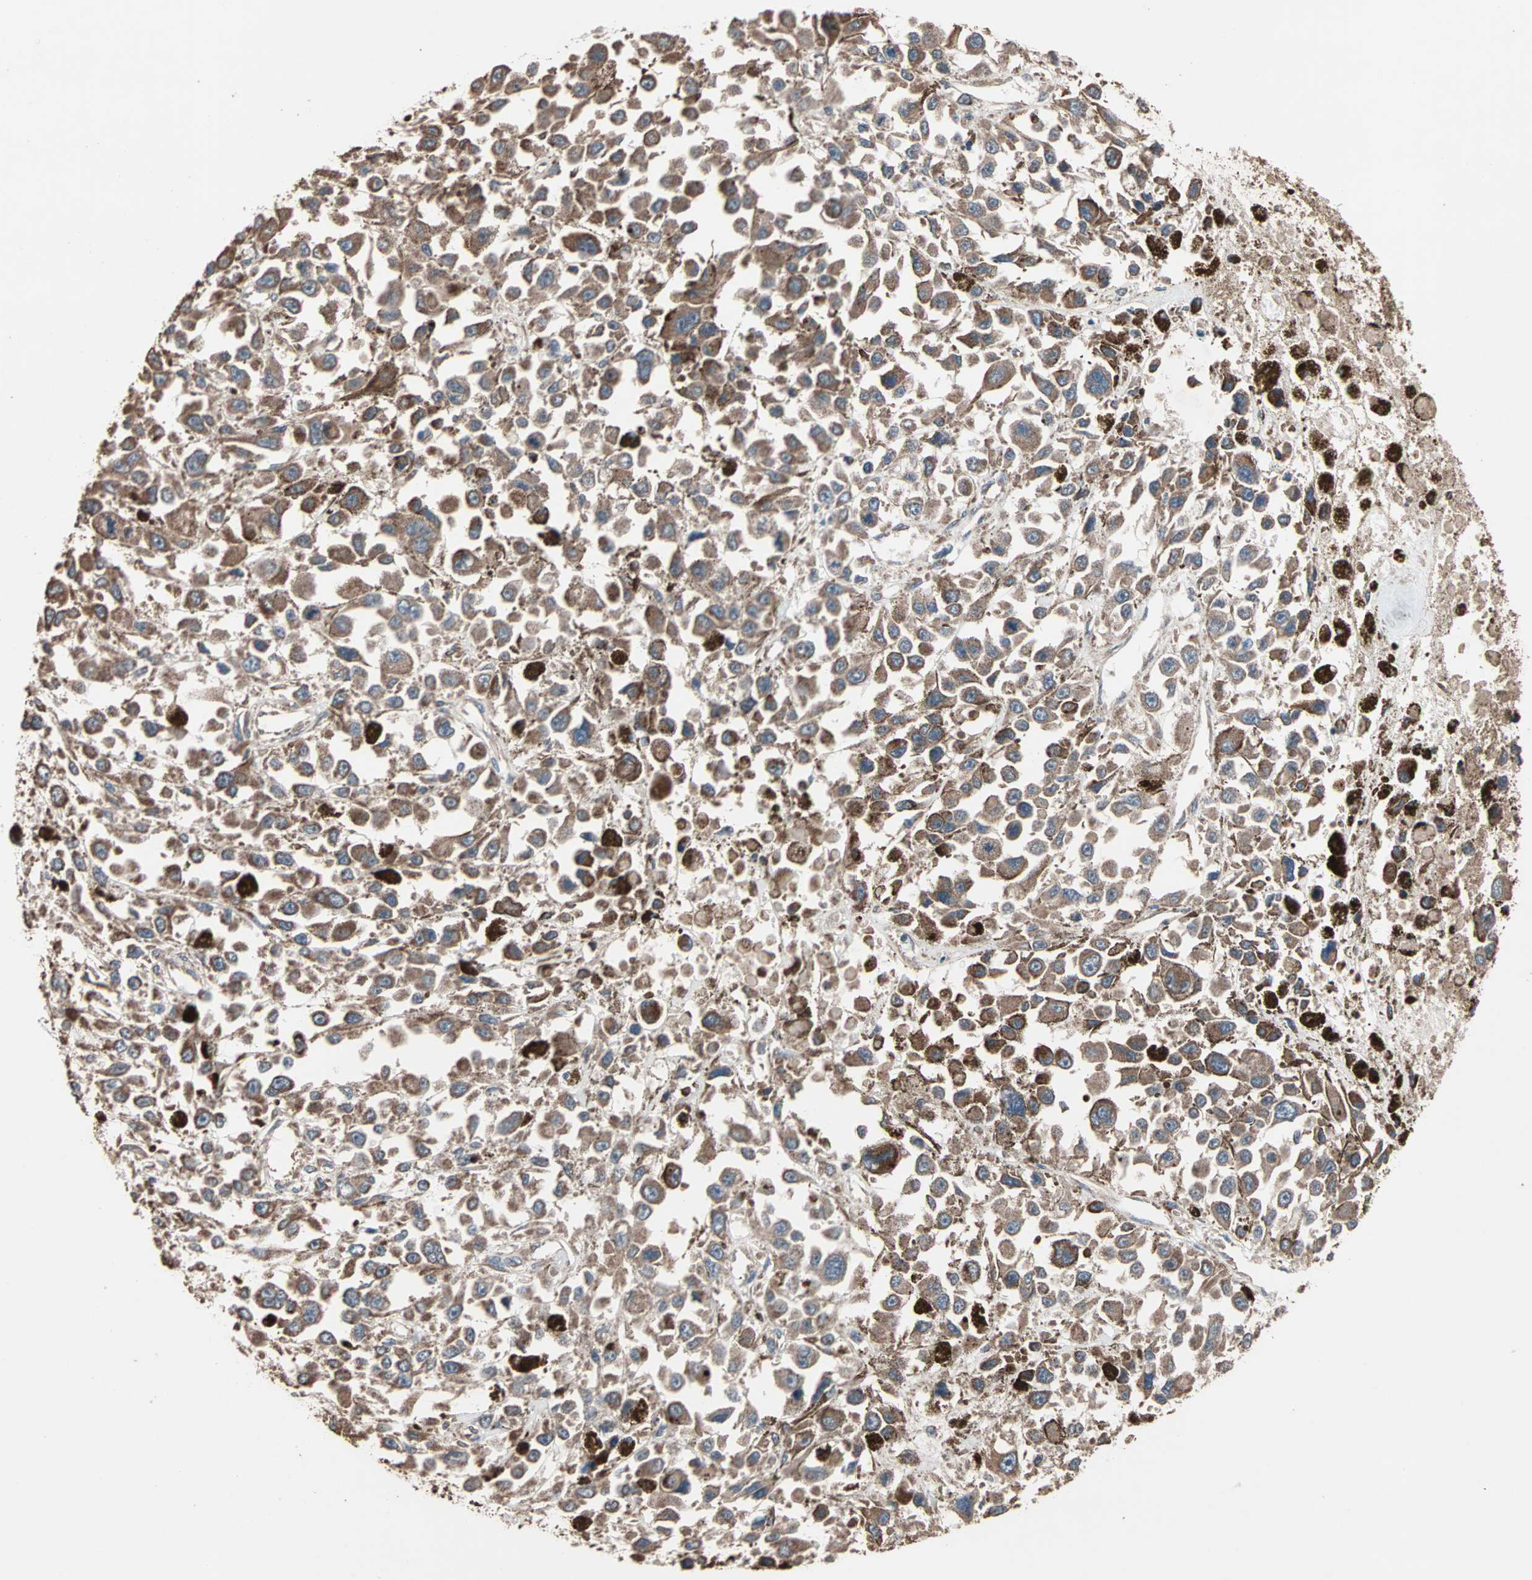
{"staining": {"intensity": "moderate", "quantity": ">75%", "location": "cytoplasmic/membranous"}, "tissue": "melanoma", "cell_type": "Tumor cells", "image_type": "cancer", "snomed": [{"axis": "morphology", "description": "Malignant melanoma, Metastatic site"}, {"axis": "topography", "description": "Lymph node"}], "caption": "Melanoma stained with DAB immunohistochemistry displays medium levels of moderate cytoplasmic/membranous expression in approximately >75% of tumor cells.", "gene": "MRPL2", "patient": {"sex": "male", "age": 59}}